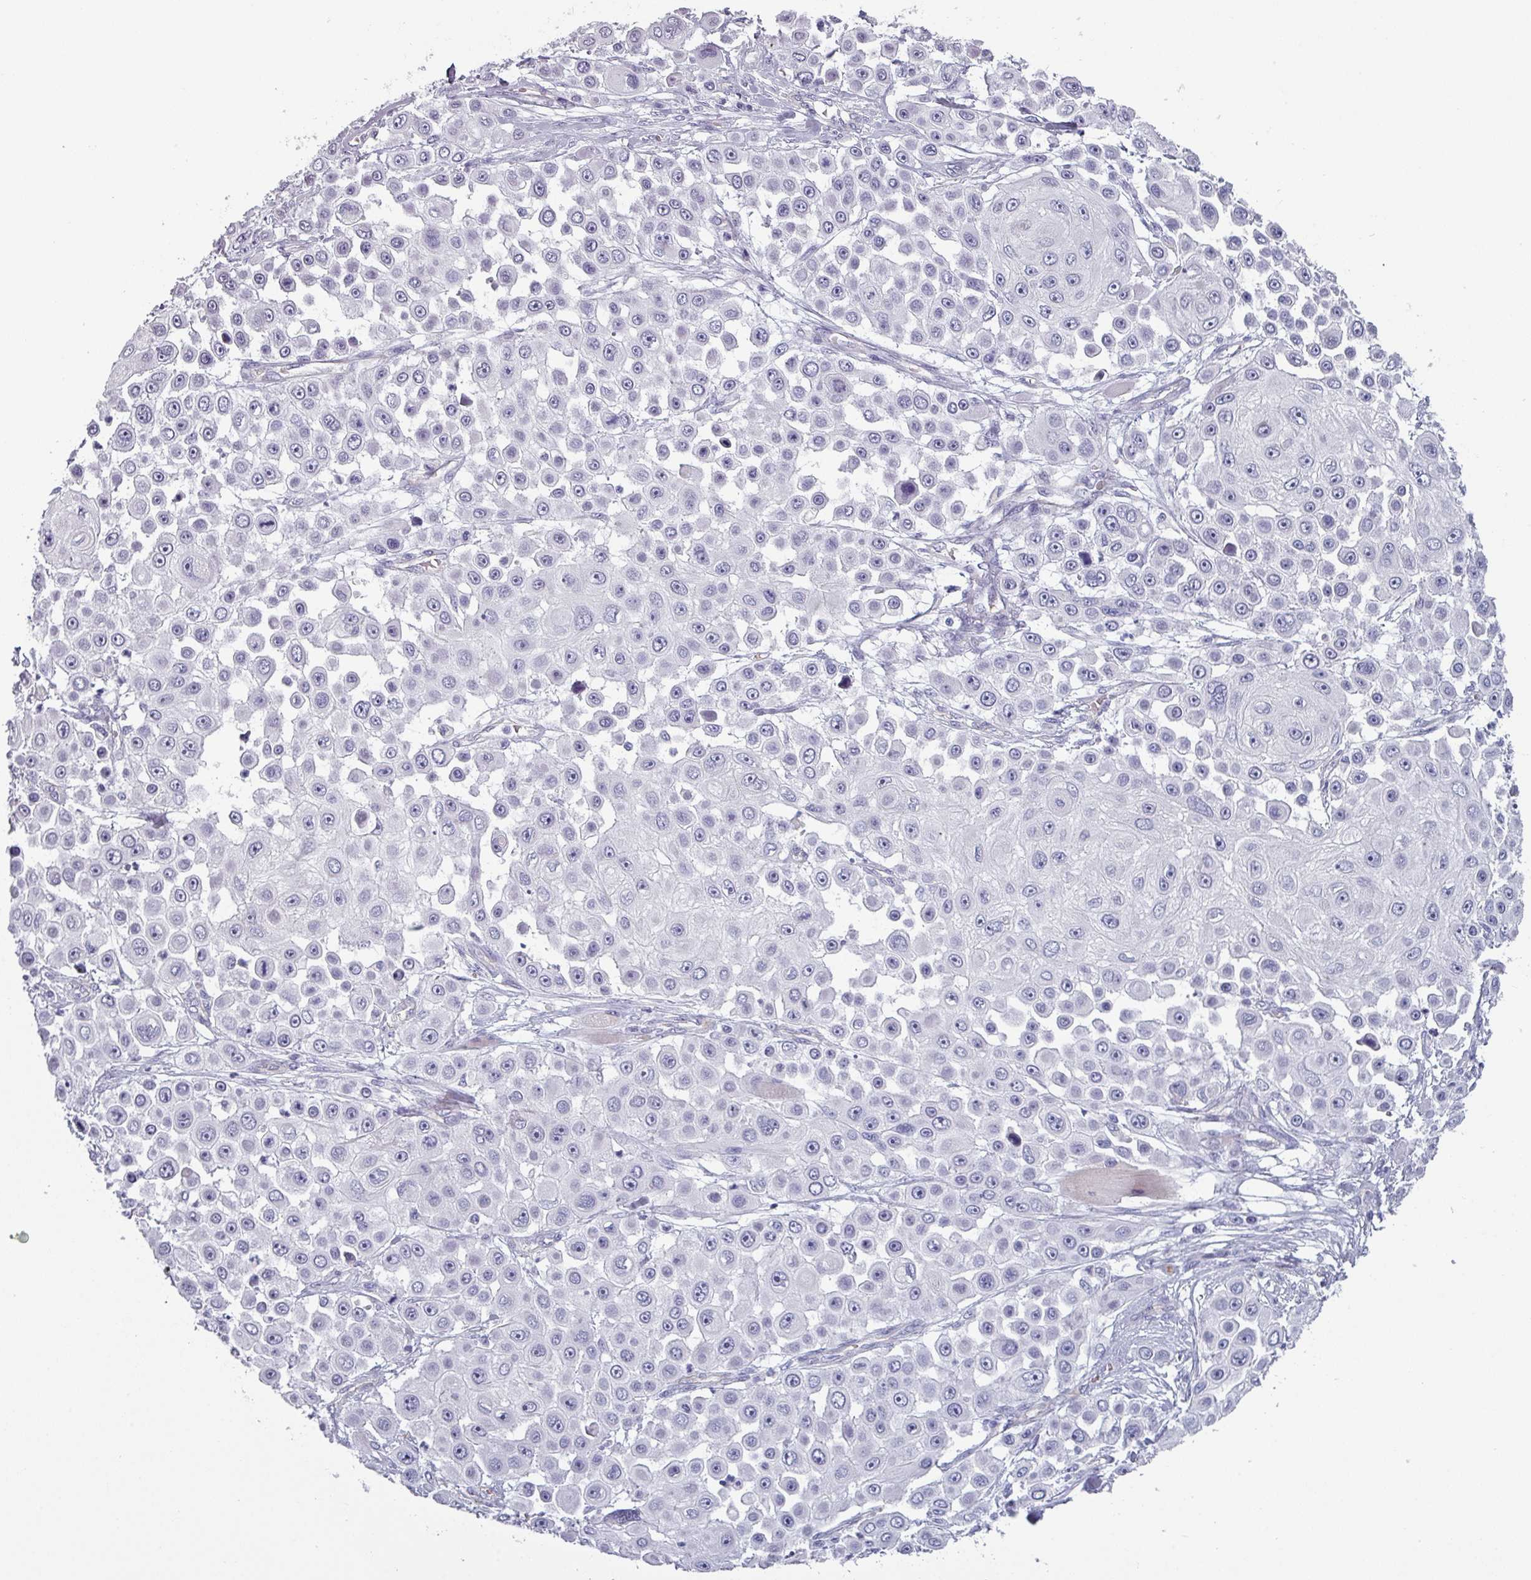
{"staining": {"intensity": "negative", "quantity": "none", "location": "none"}, "tissue": "skin cancer", "cell_type": "Tumor cells", "image_type": "cancer", "snomed": [{"axis": "morphology", "description": "Squamous cell carcinoma, NOS"}, {"axis": "topography", "description": "Skin"}], "caption": "Tumor cells are negative for protein expression in human skin cancer (squamous cell carcinoma).", "gene": "AREL1", "patient": {"sex": "male", "age": 67}}